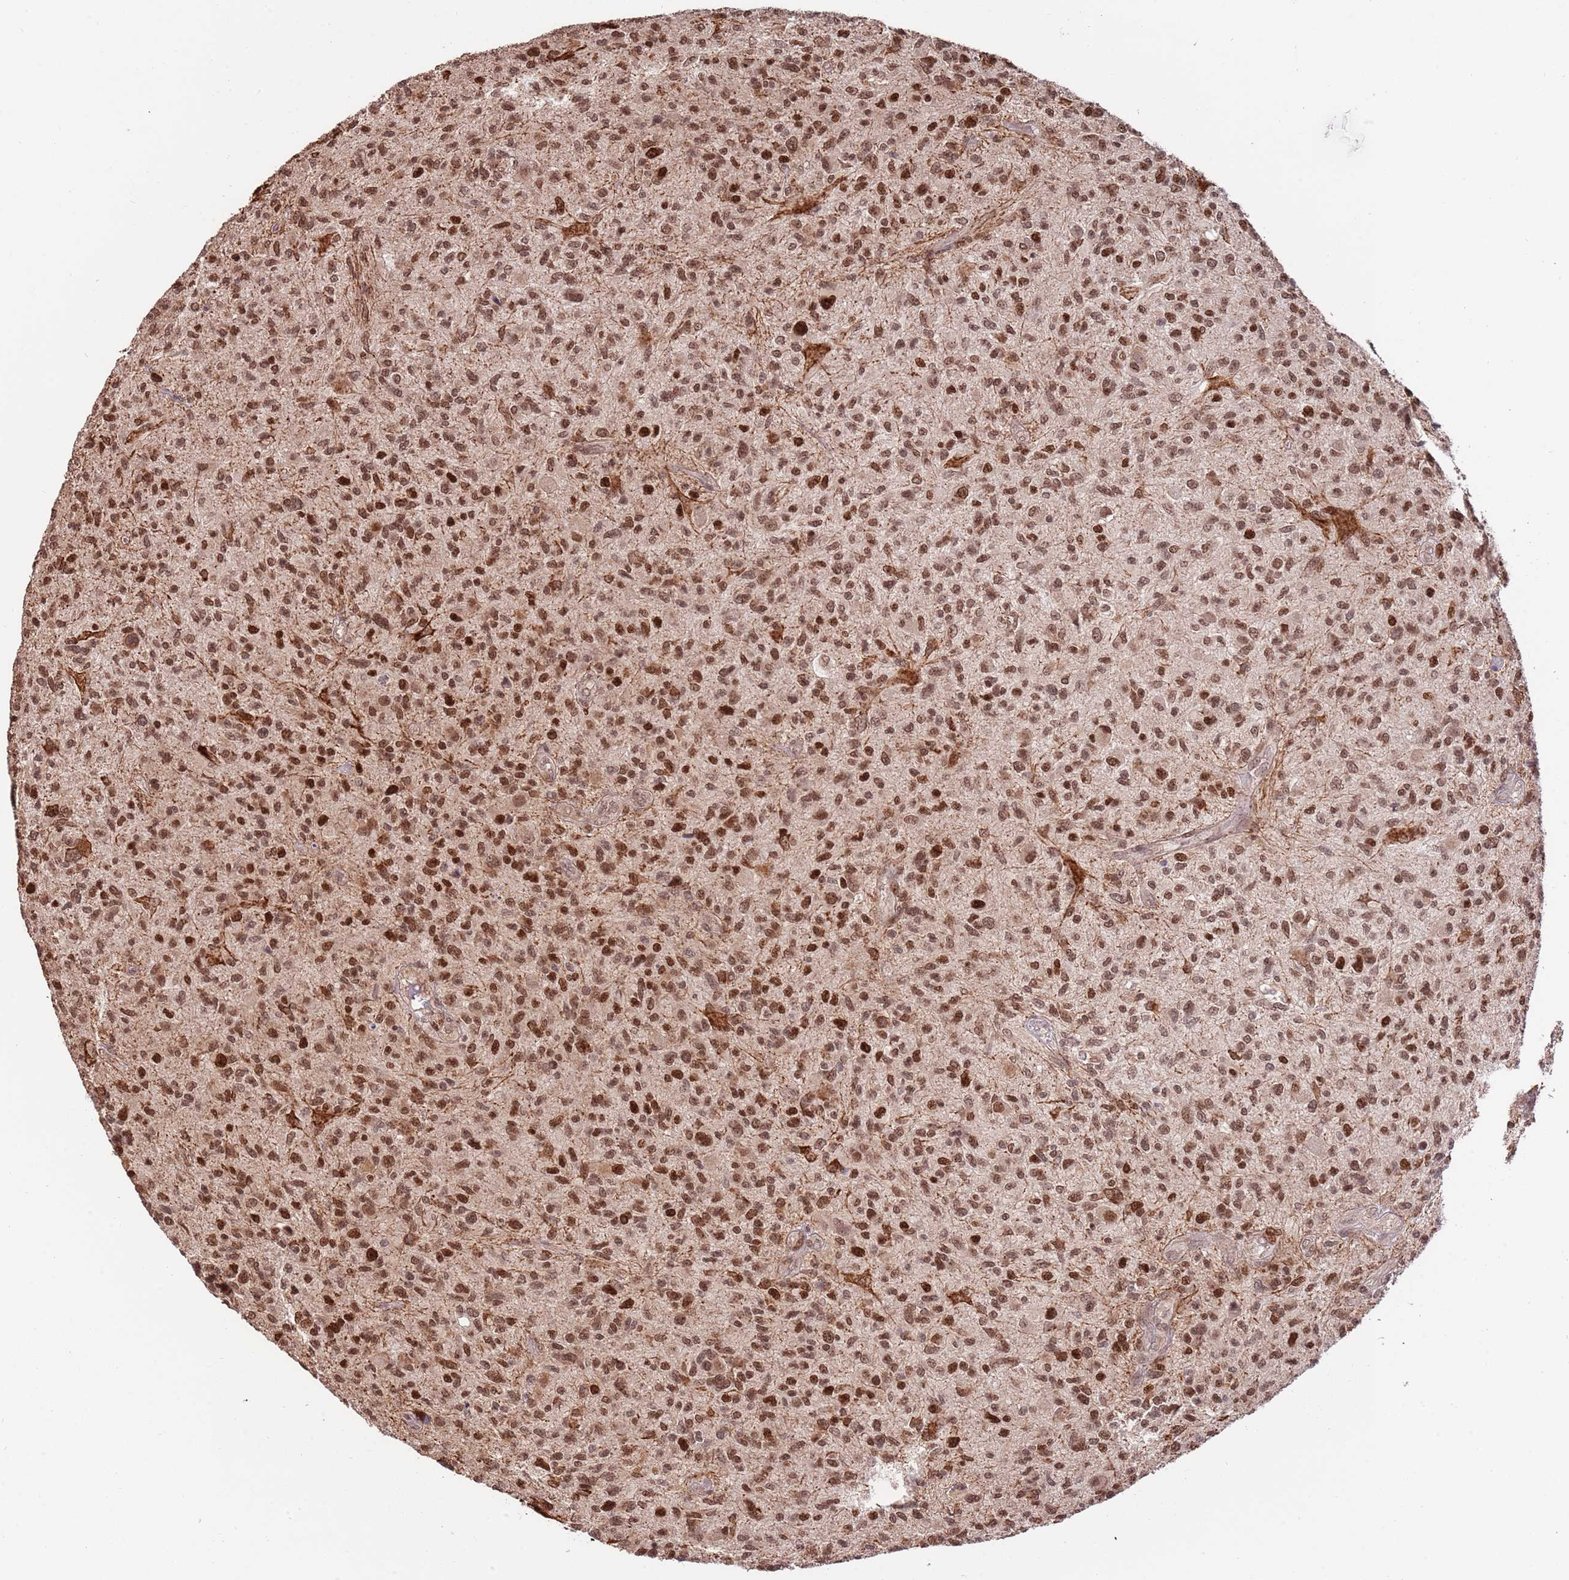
{"staining": {"intensity": "strong", "quantity": ">75%", "location": "nuclear"}, "tissue": "glioma", "cell_type": "Tumor cells", "image_type": "cancer", "snomed": [{"axis": "morphology", "description": "Glioma, malignant, High grade"}, {"axis": "topography", "description": "Brain"}], "caption": "Malignant glioma (high-grade) was stained to show a protein in brown. There is high levels of strong nuclear expression in about >75% of tumor cells.", "gene": "RIF1", "patient": {"sex": "male", "age": 47}}